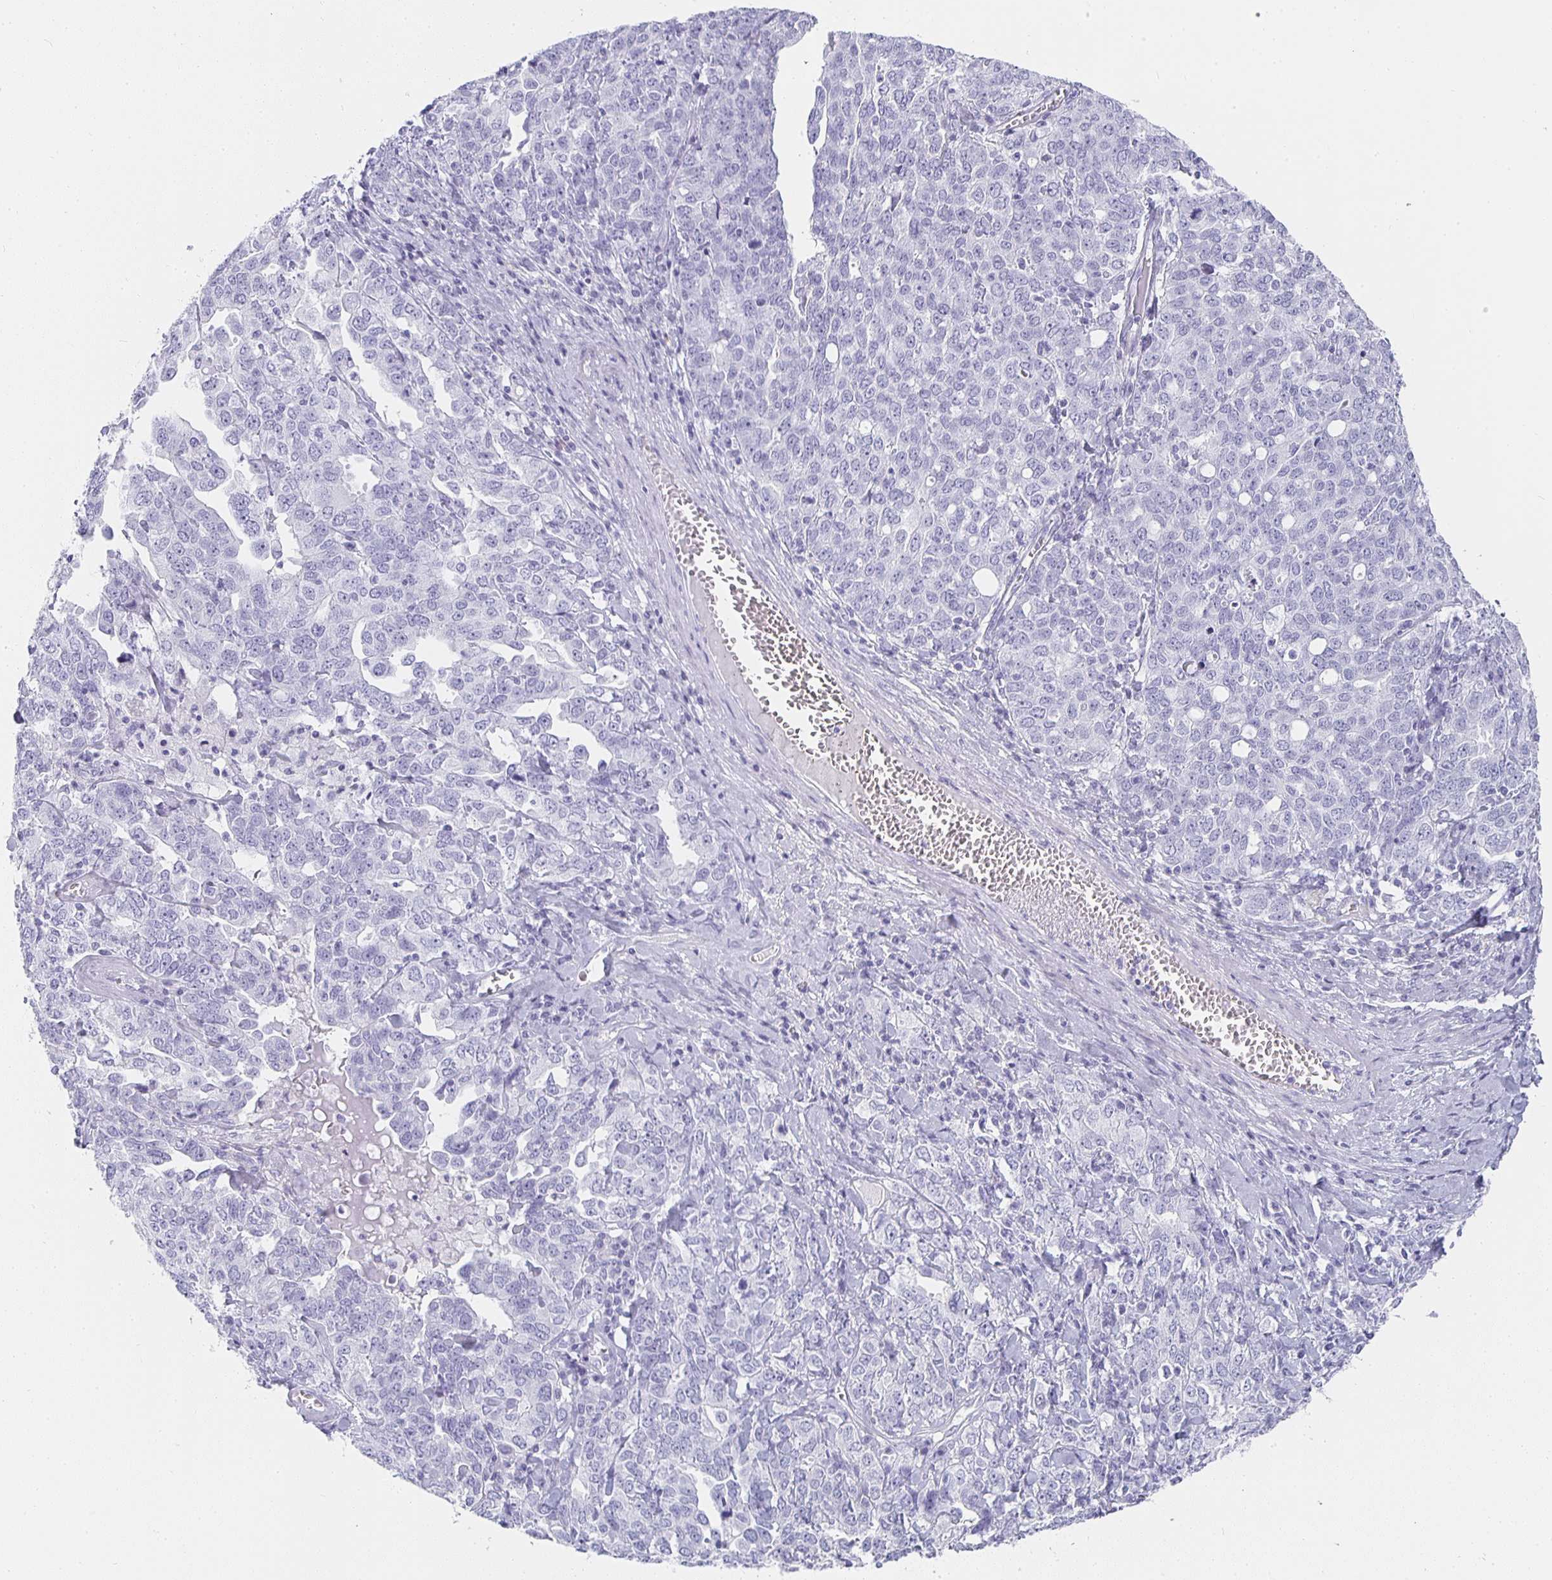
{"staining": {"intensity": "negative", "quantity": "none", "location": "none"}, "tissue": "ovarian cancer", "cell_type": "Tumor cells", "image_type": "cancer", "snomed": [{"axis": "morphology", "description": "Carcinoma, endometroid"}, {"axis": "topography", "description": "Ovary"}], "caption": "Immunohistochemical staining of human ovarian cancer (endometroid carcinoma) demonstrates no significant positivity in tumor cells.", "gene": "TPSD1", "patient": {"sex": "female", "age": 62}}